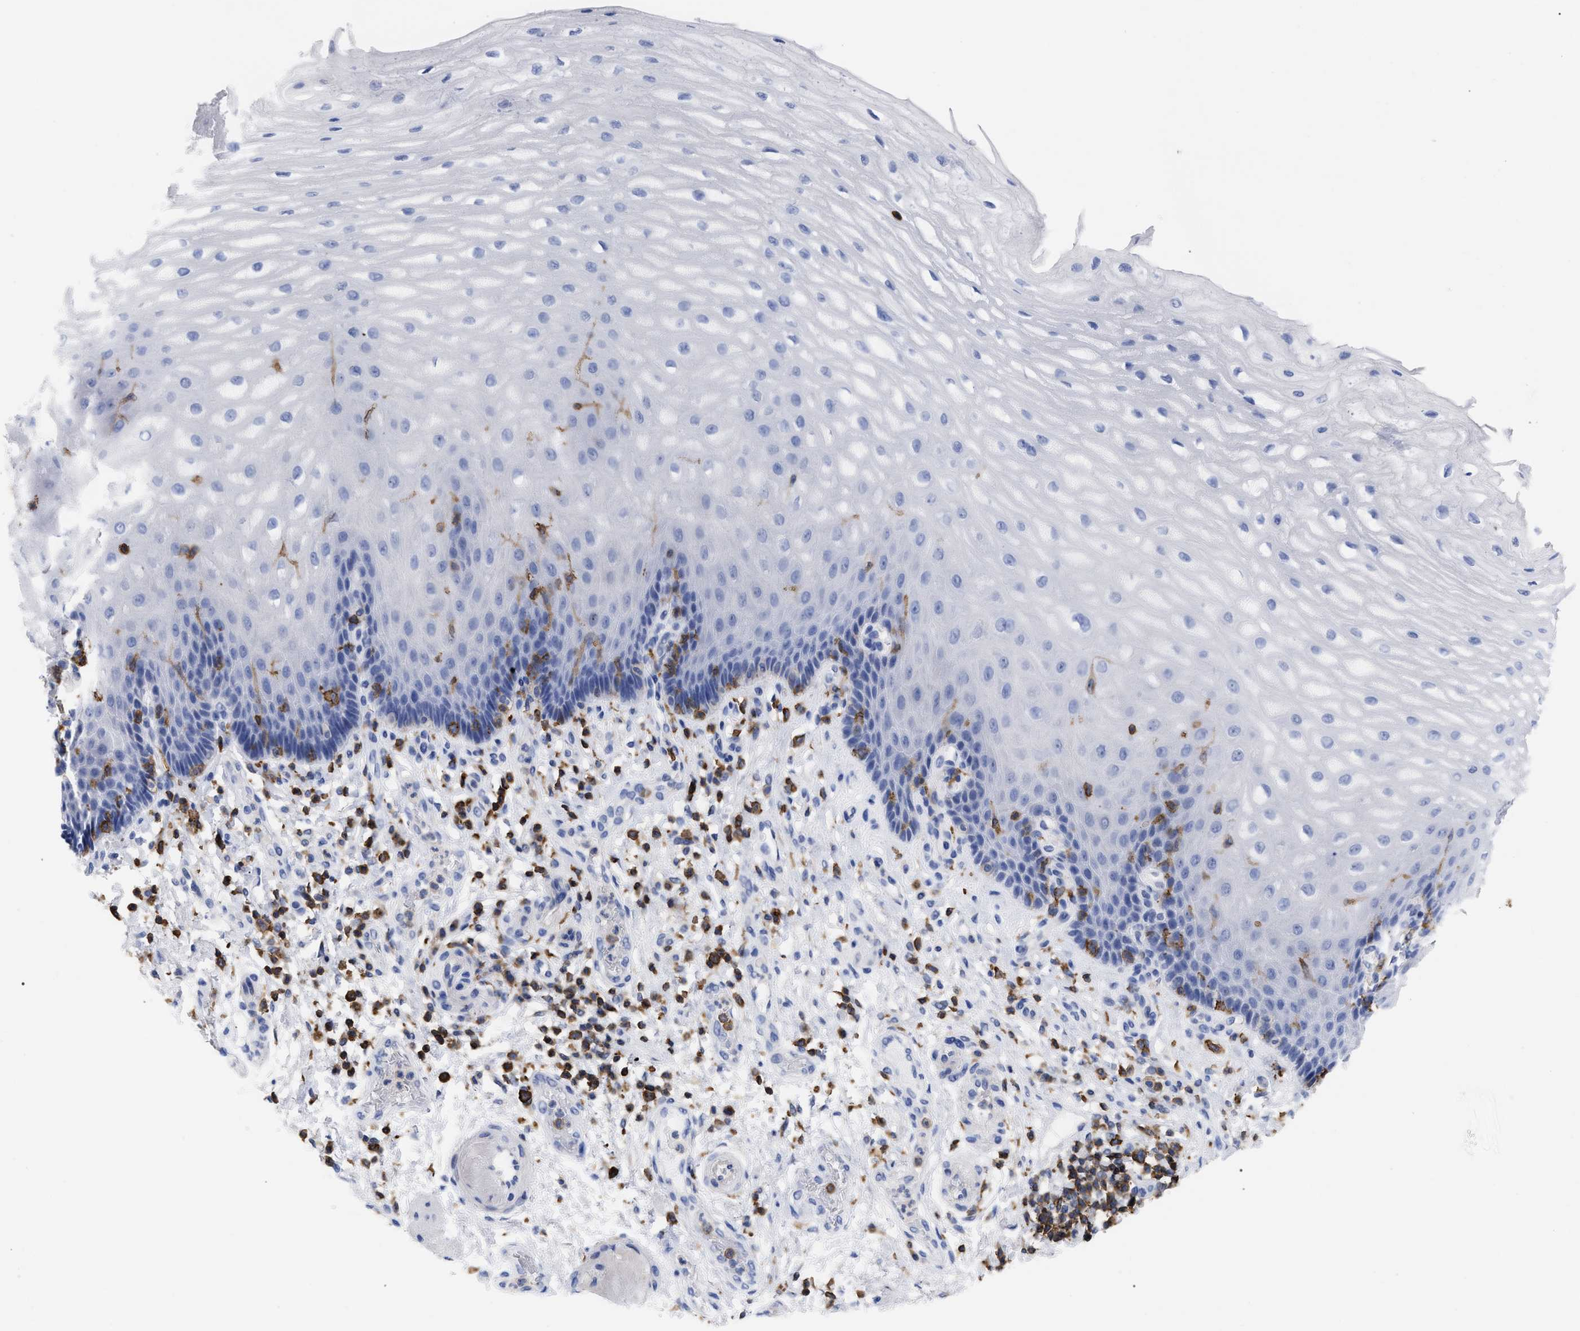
{"staining": {"intensity": "negative", "quantity": "none", "location": "none"}, "tissue": "esophagus", "cell_type": "Squamous epithelial cells", "image_type": "normal", "snomed": [{"axis": "morphology", "description": "Normal tissue, NOS"}, {"axis": "topography", "description": "Esophagus"}], "caption": "Protein analysis of benign esophagus demonstrates no significant positivity in squamous epithelial cells.", "gene": "HCLS1", "patient": {"sex": "male", "age": 54}}